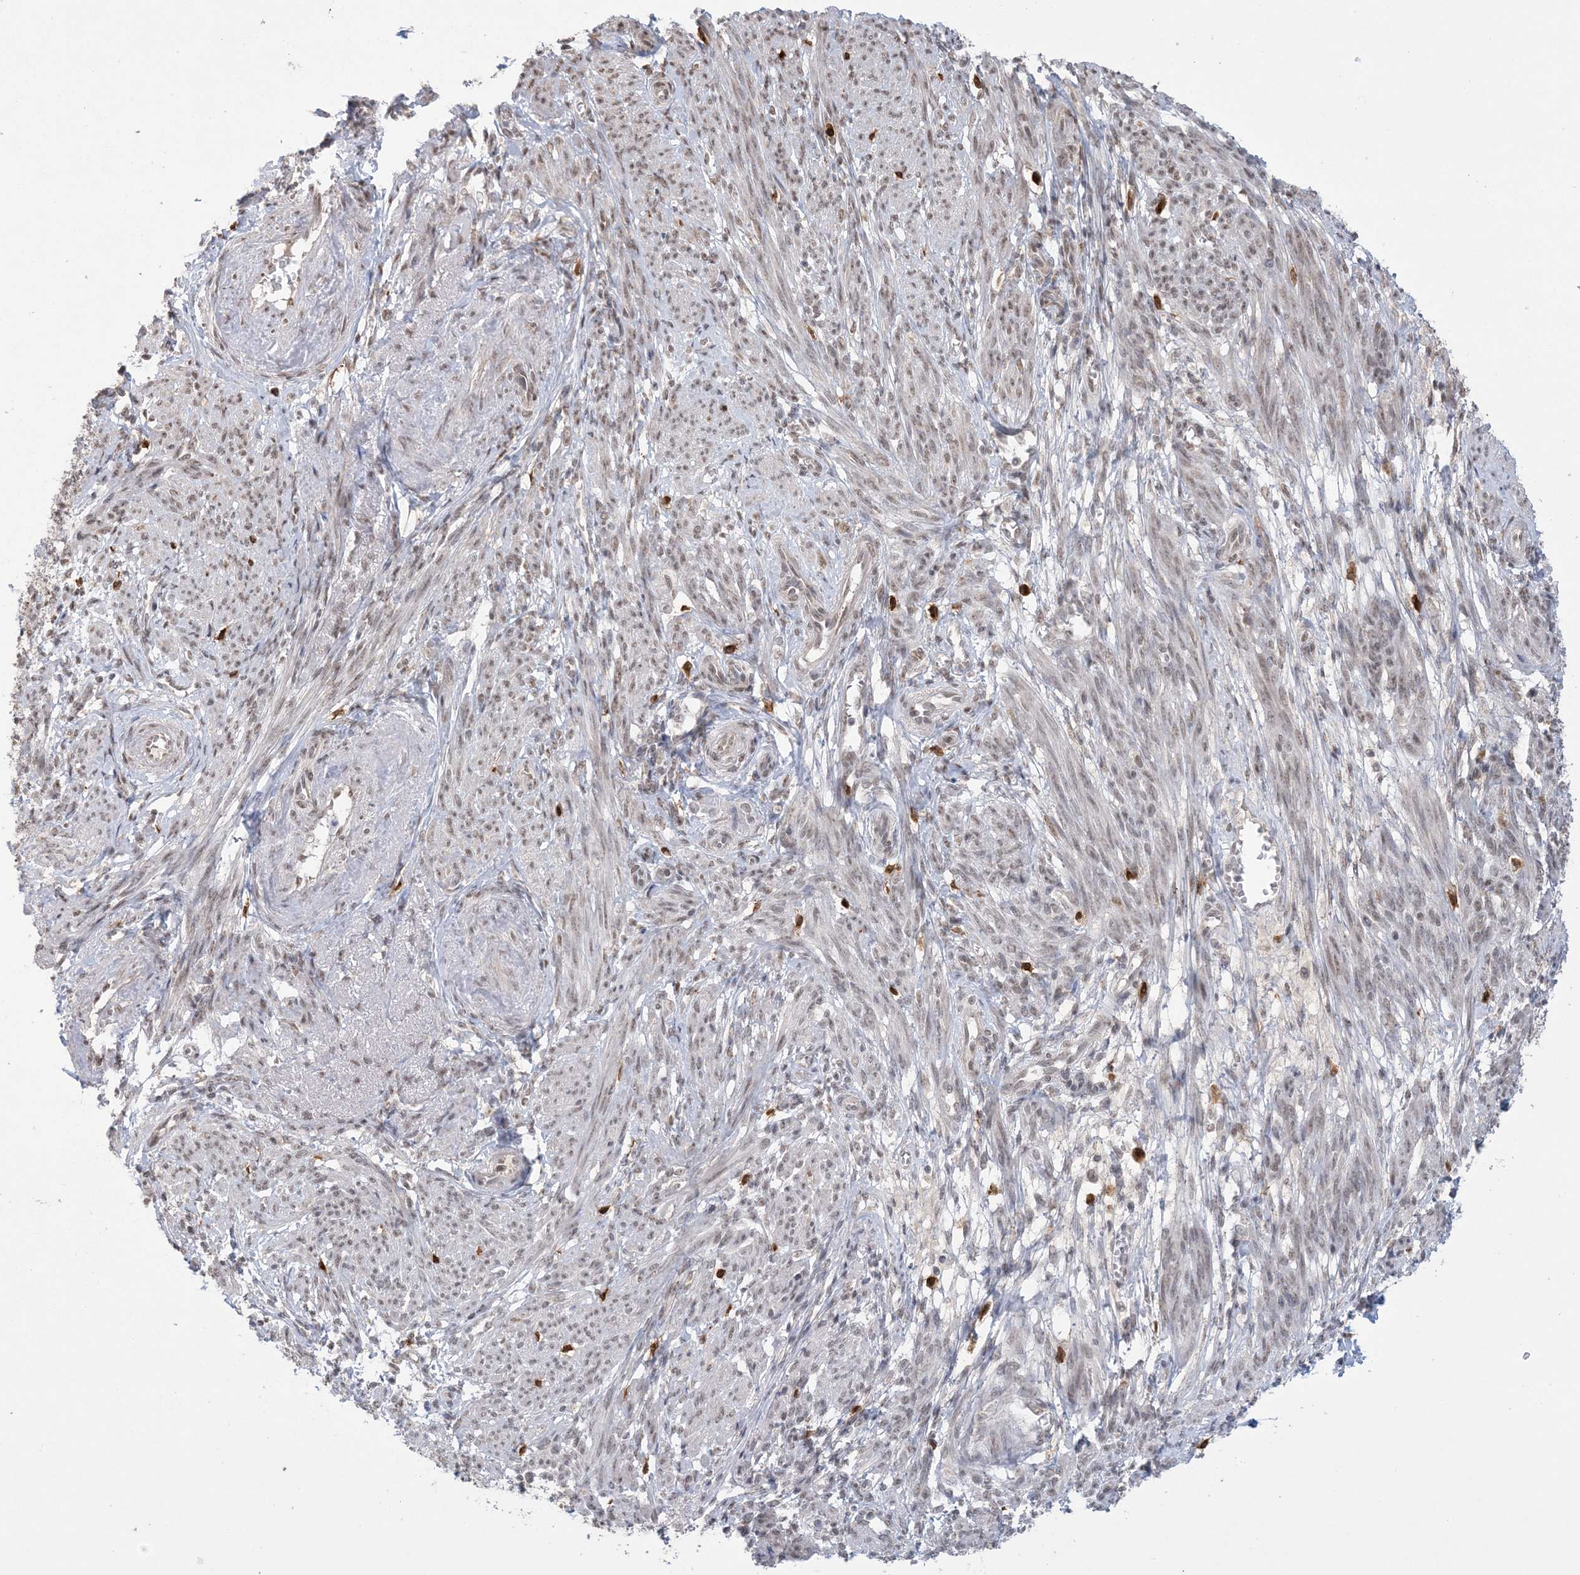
{"staining": {"intensity": "moderate", "quantity": ">75%", "location": "nuclear"}, "tissue": "smooth muscle", "cell_type": "Smooth muscle cells", "image_type": "normal", "snomed": [{"axis": "morphology", "description": "Normal tissue, NOS"}, {"axis": "topography", "description": "Smooth muscle"}], "caption": "The immunohistochemical stain labels moderate nuclear staining in smooth muscle cells of benign smooth muscle. Nuclei are stained in blue.", "gene": "TRMT10C", "patient": {"sex": "female", "age": 39}}